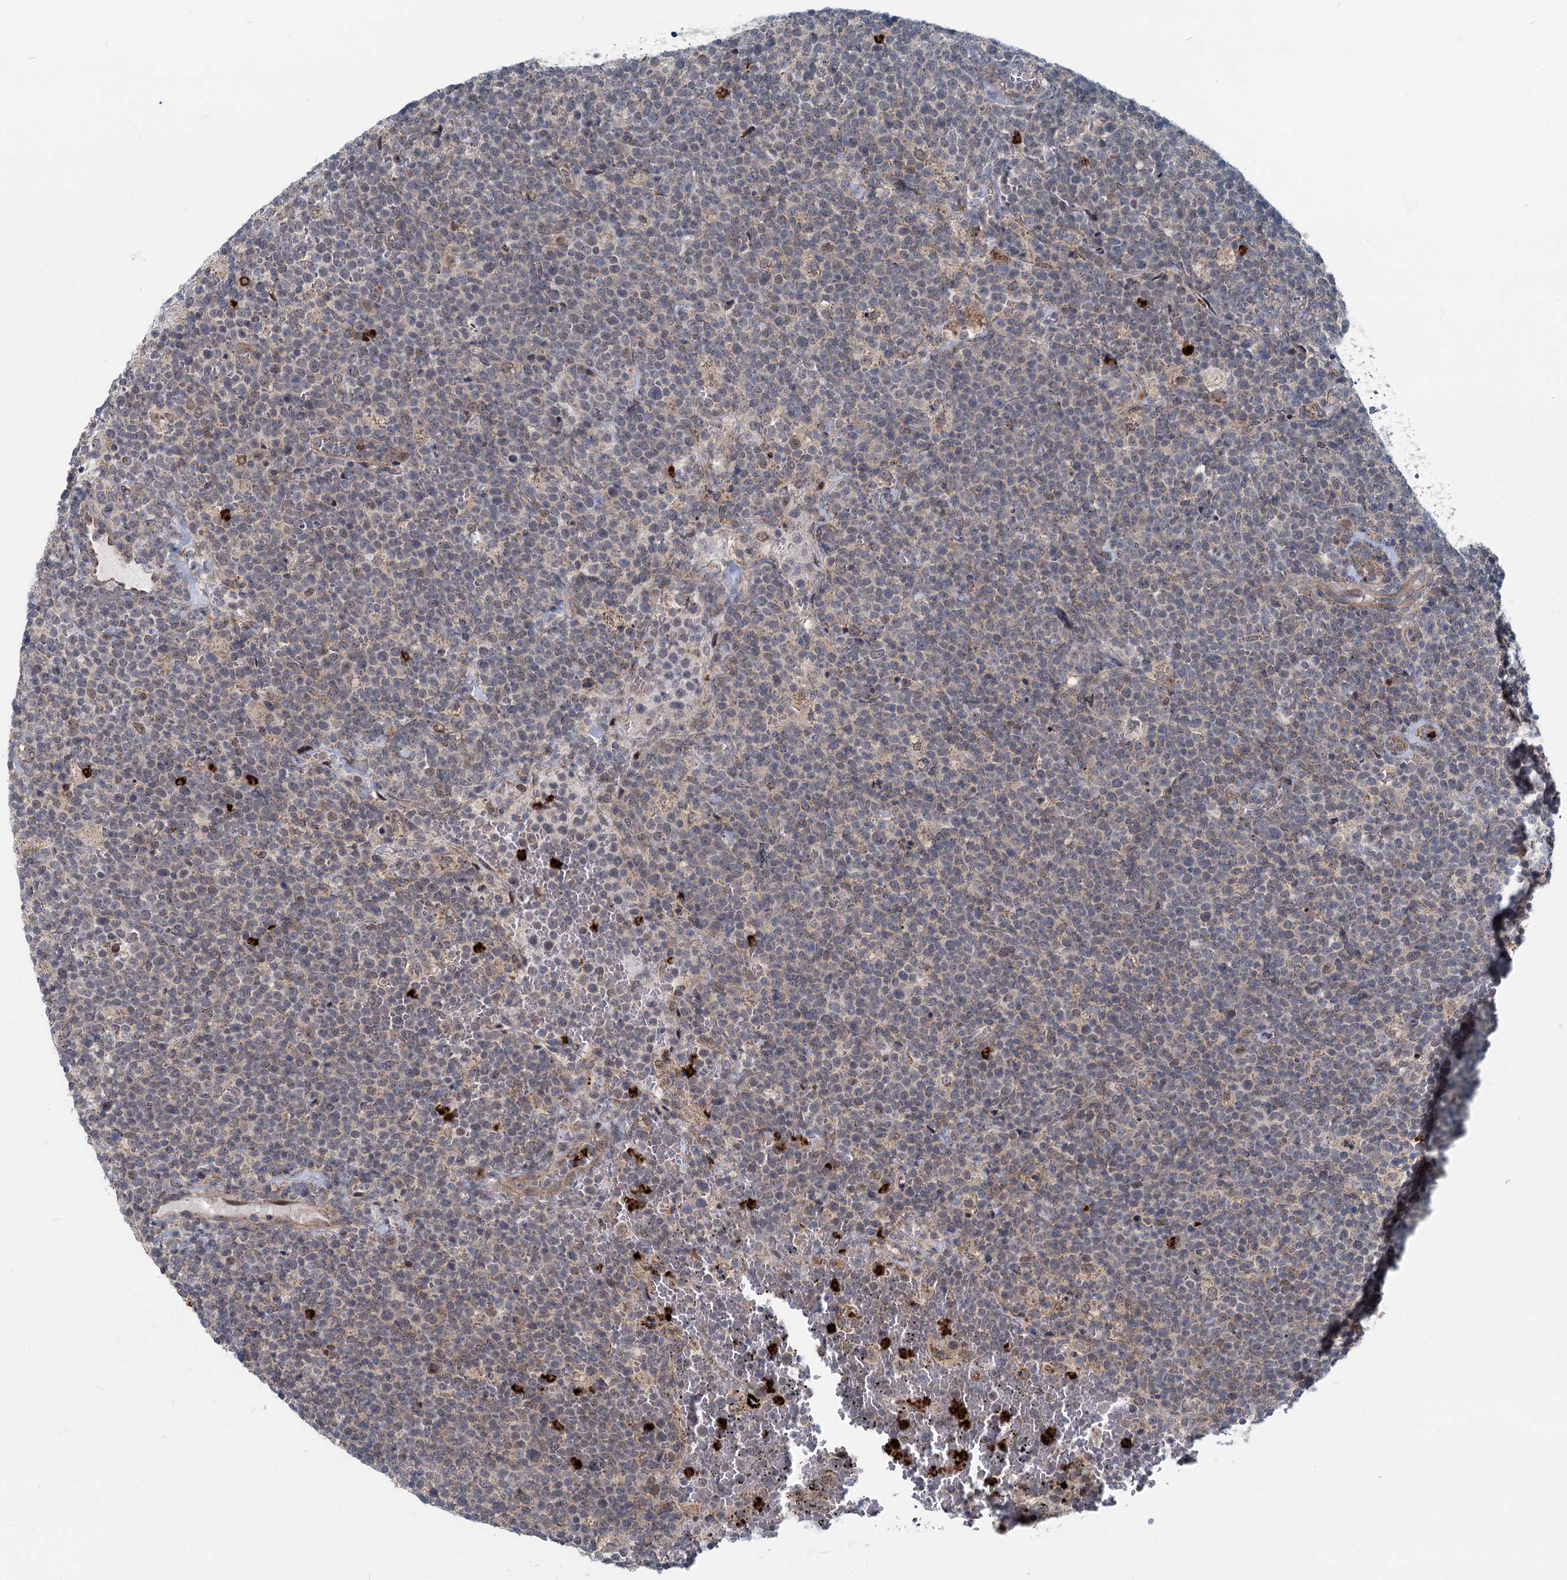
{"staining": {"intensity": "negative", "quantity": "none", "location": "none"}, "tissue": "lymphoma", "cell_type": "Tumor cells", "image_type": "cancer", "snomed": [{"axis": "morphology", "description": "Malignant lymphoma, non-Hodgkin's type, High grade"}, {"axis": "topography", "description": "Lymph node"}], "caption": "Malignant lymphoma, non-Hodgkin's type (high-grade) stained for a protein using IHC exhibits no positivity tumor cells.", "gene": "ADCY2", "patient": {"sex": "male", "age": 61}}